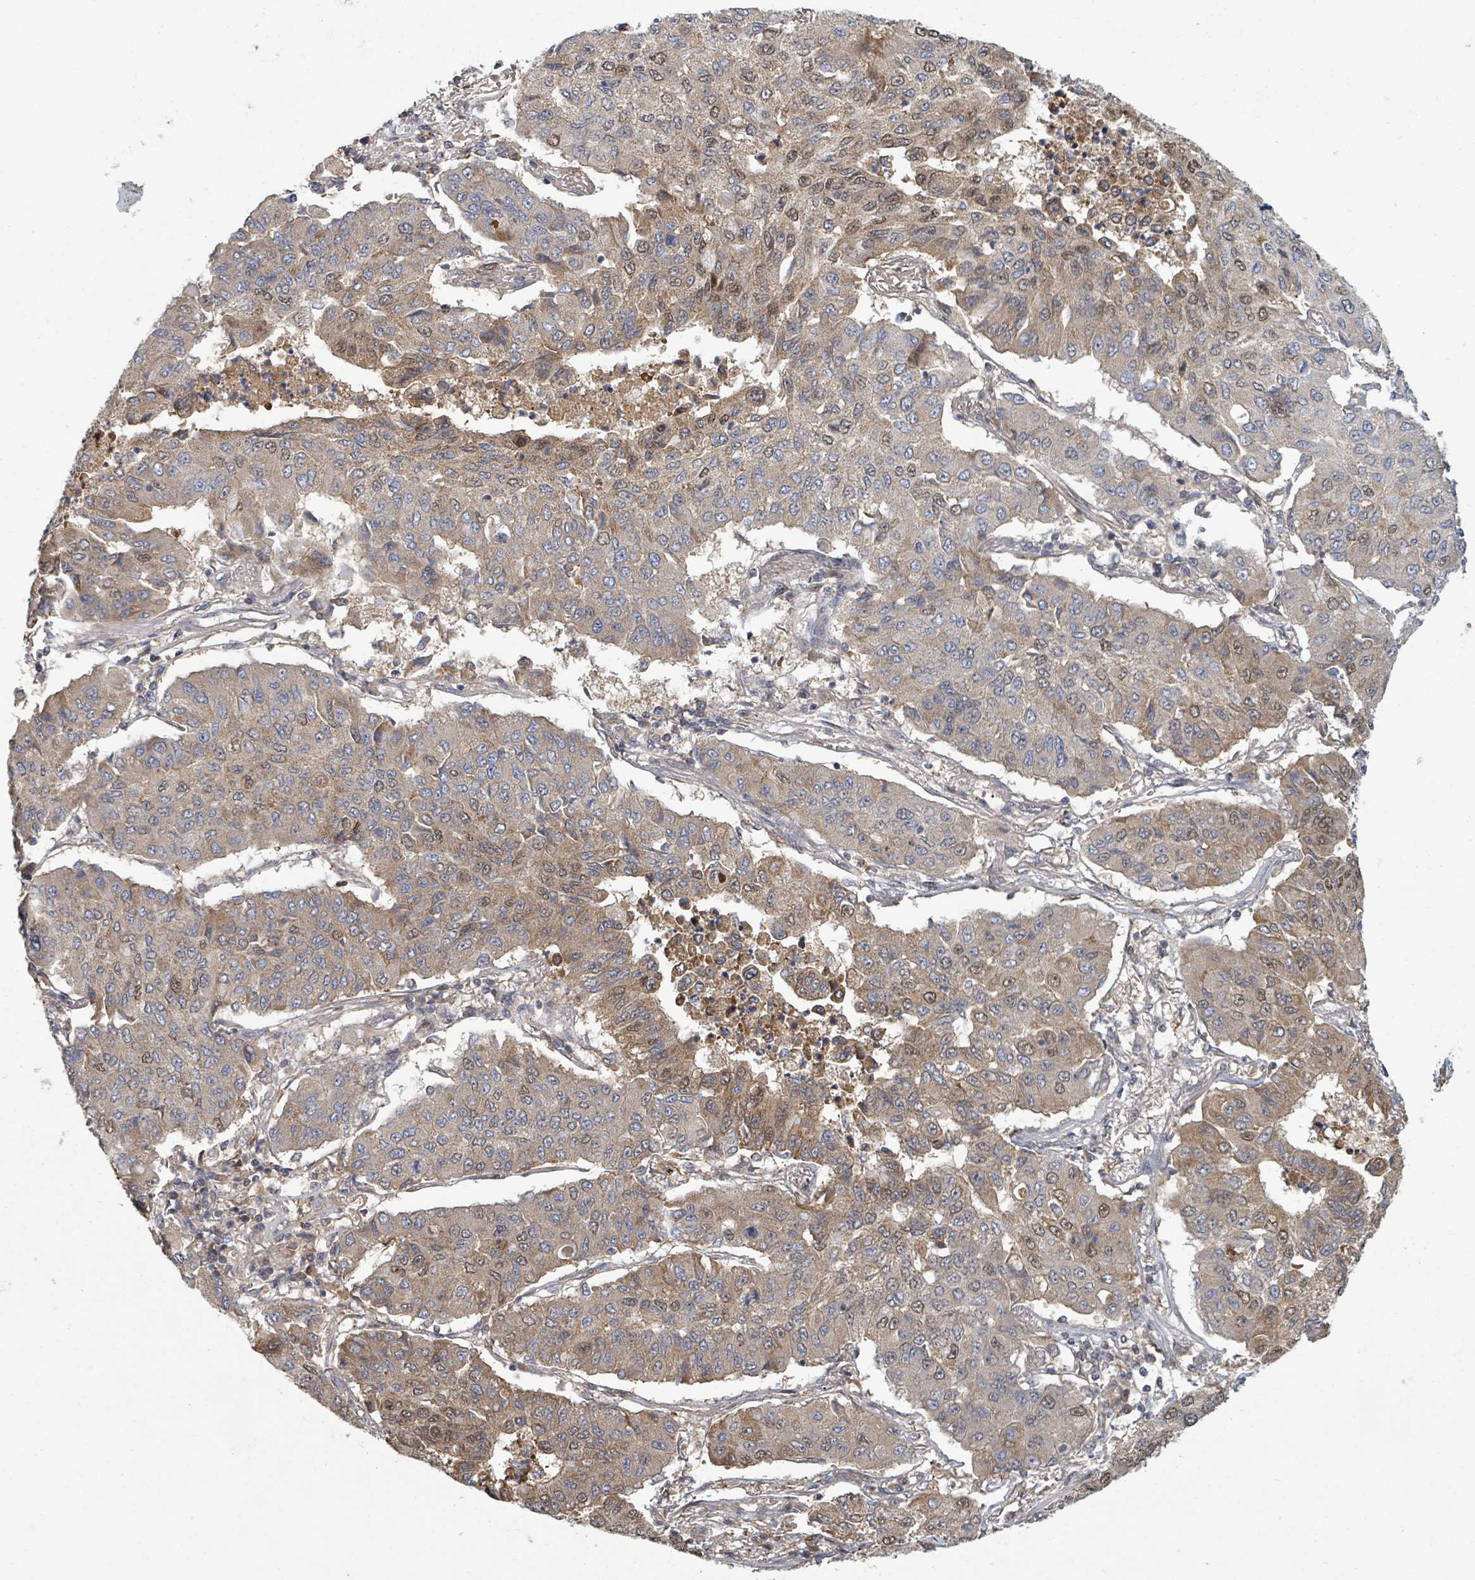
{"staining": {"intensity": "moderate", "quantity": "25%-75%", "location": "cytoplasmic/membranous,nuclear"}, "tissue": "lung cancer", "cell_type": "Tumor cells", "image_type": "cancer", "snomed": [{"axis": "morphology", "description": "Squamous cell carcinoma, NOS"}, {"axis": "topography", "description": "Lung"}], "caption": "Brown immunohistochemical staining in squamous cell carcinoma (lung) shows moderate cytoplasmic/membranous and nuclear expression in approximately 25%-75% of tumor cells.", "gene": "GABBR1", "patient": {"sex": "male", "age": 74}}